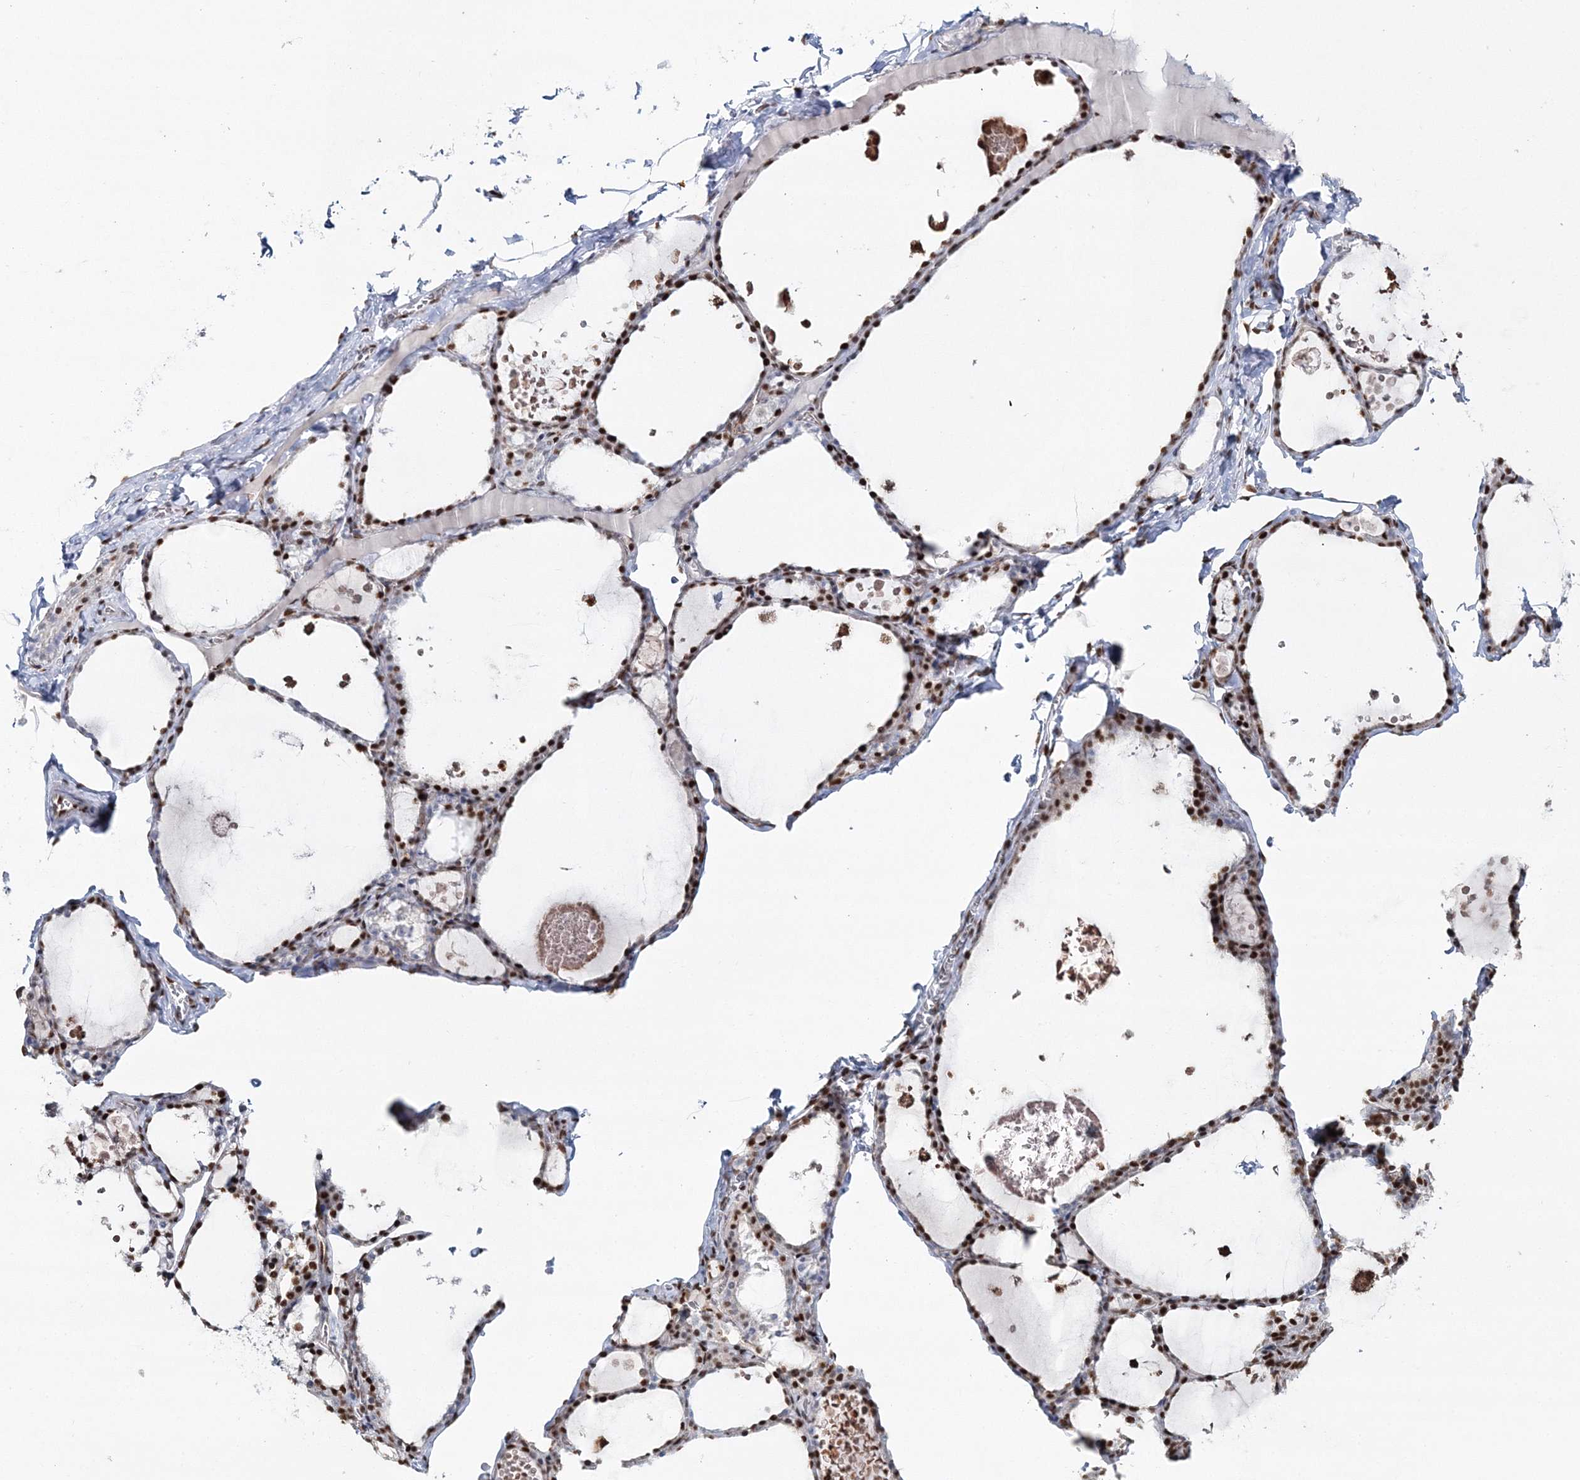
{"staining": {"intensity": "strong", "quantity": ">75%", "location": "nuclear"}, "tissue": "thyroid gland", "cell_type": "Glandular cells", "image_type": "normal", "snomed": [{"axis": "morphology", "description": "Normal tissue, NOS"}, {"axis": "topography", "description": "Thyroid gland"}], "caption": "IHC histopathology image of unremarkable thyroid gland stained for a protein (brown), which demonstrates high levels of strong nuclear staining in about >75% of glandular cells.", "gene": "ENSG00000290315", "patient": {"sex": "male", "age": 56}}